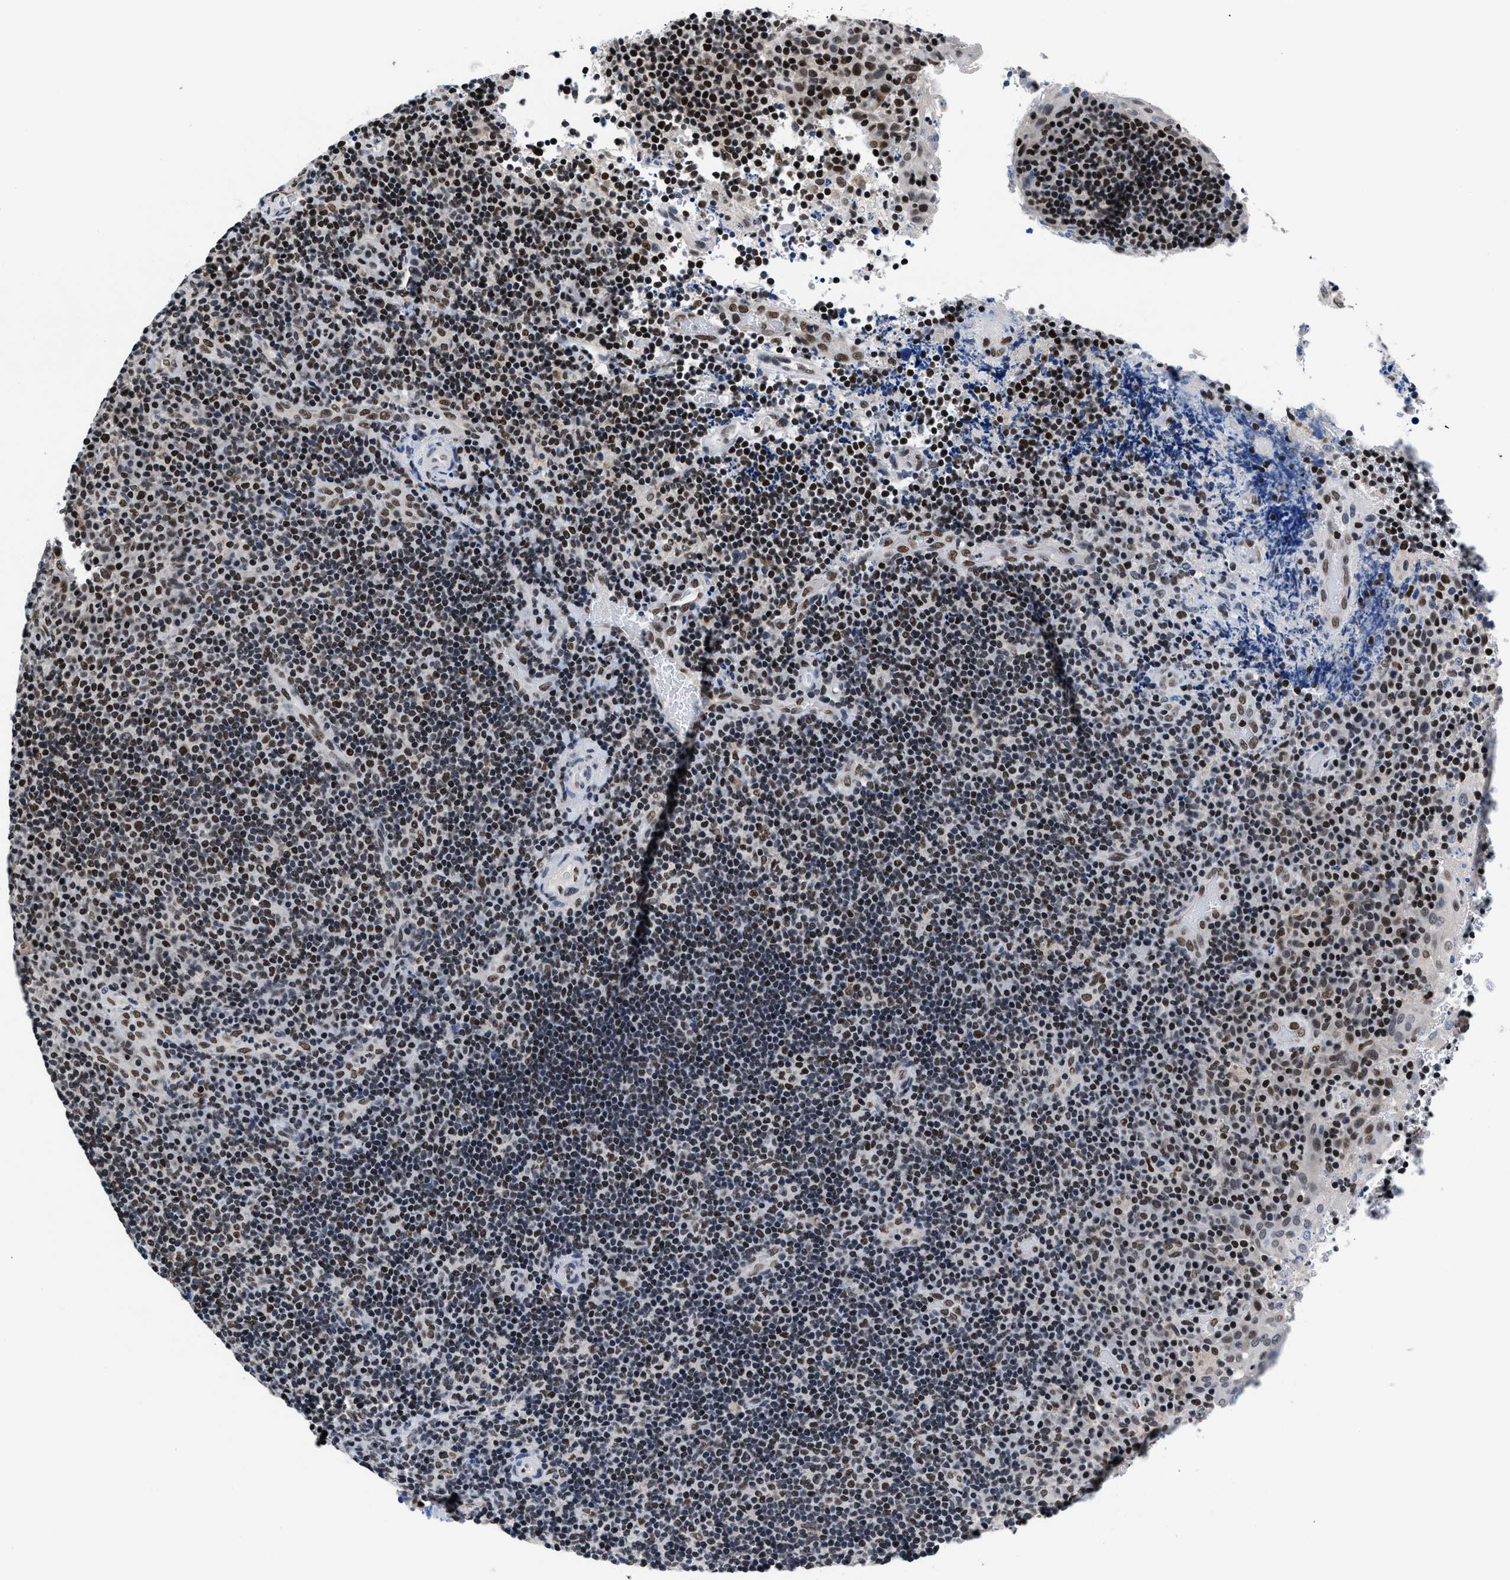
{"staining": {"intensity": "weak", "quantity": "<25%", "location": "nuclear"}, "tissue": "lymphoma", "cell_type": "Tumor cells", "image_type": "cancer", "snomed": [{"axis": "morphology", "description": "Malignant lymphoma, non-Hodgkin's type, High grade"}, {"axis": "topography", "description": "Tonsil"}], "caption": "DAB (3,3'-diaminobenzidine) immunohistochemical staining of lymphoma demonstrates no significant positivity in tumor cells. (DAB immunohistochemistry with hematoxylin counter stain).", "gene": "WDR81", "patient": {"sex": "female", "age": 36}}